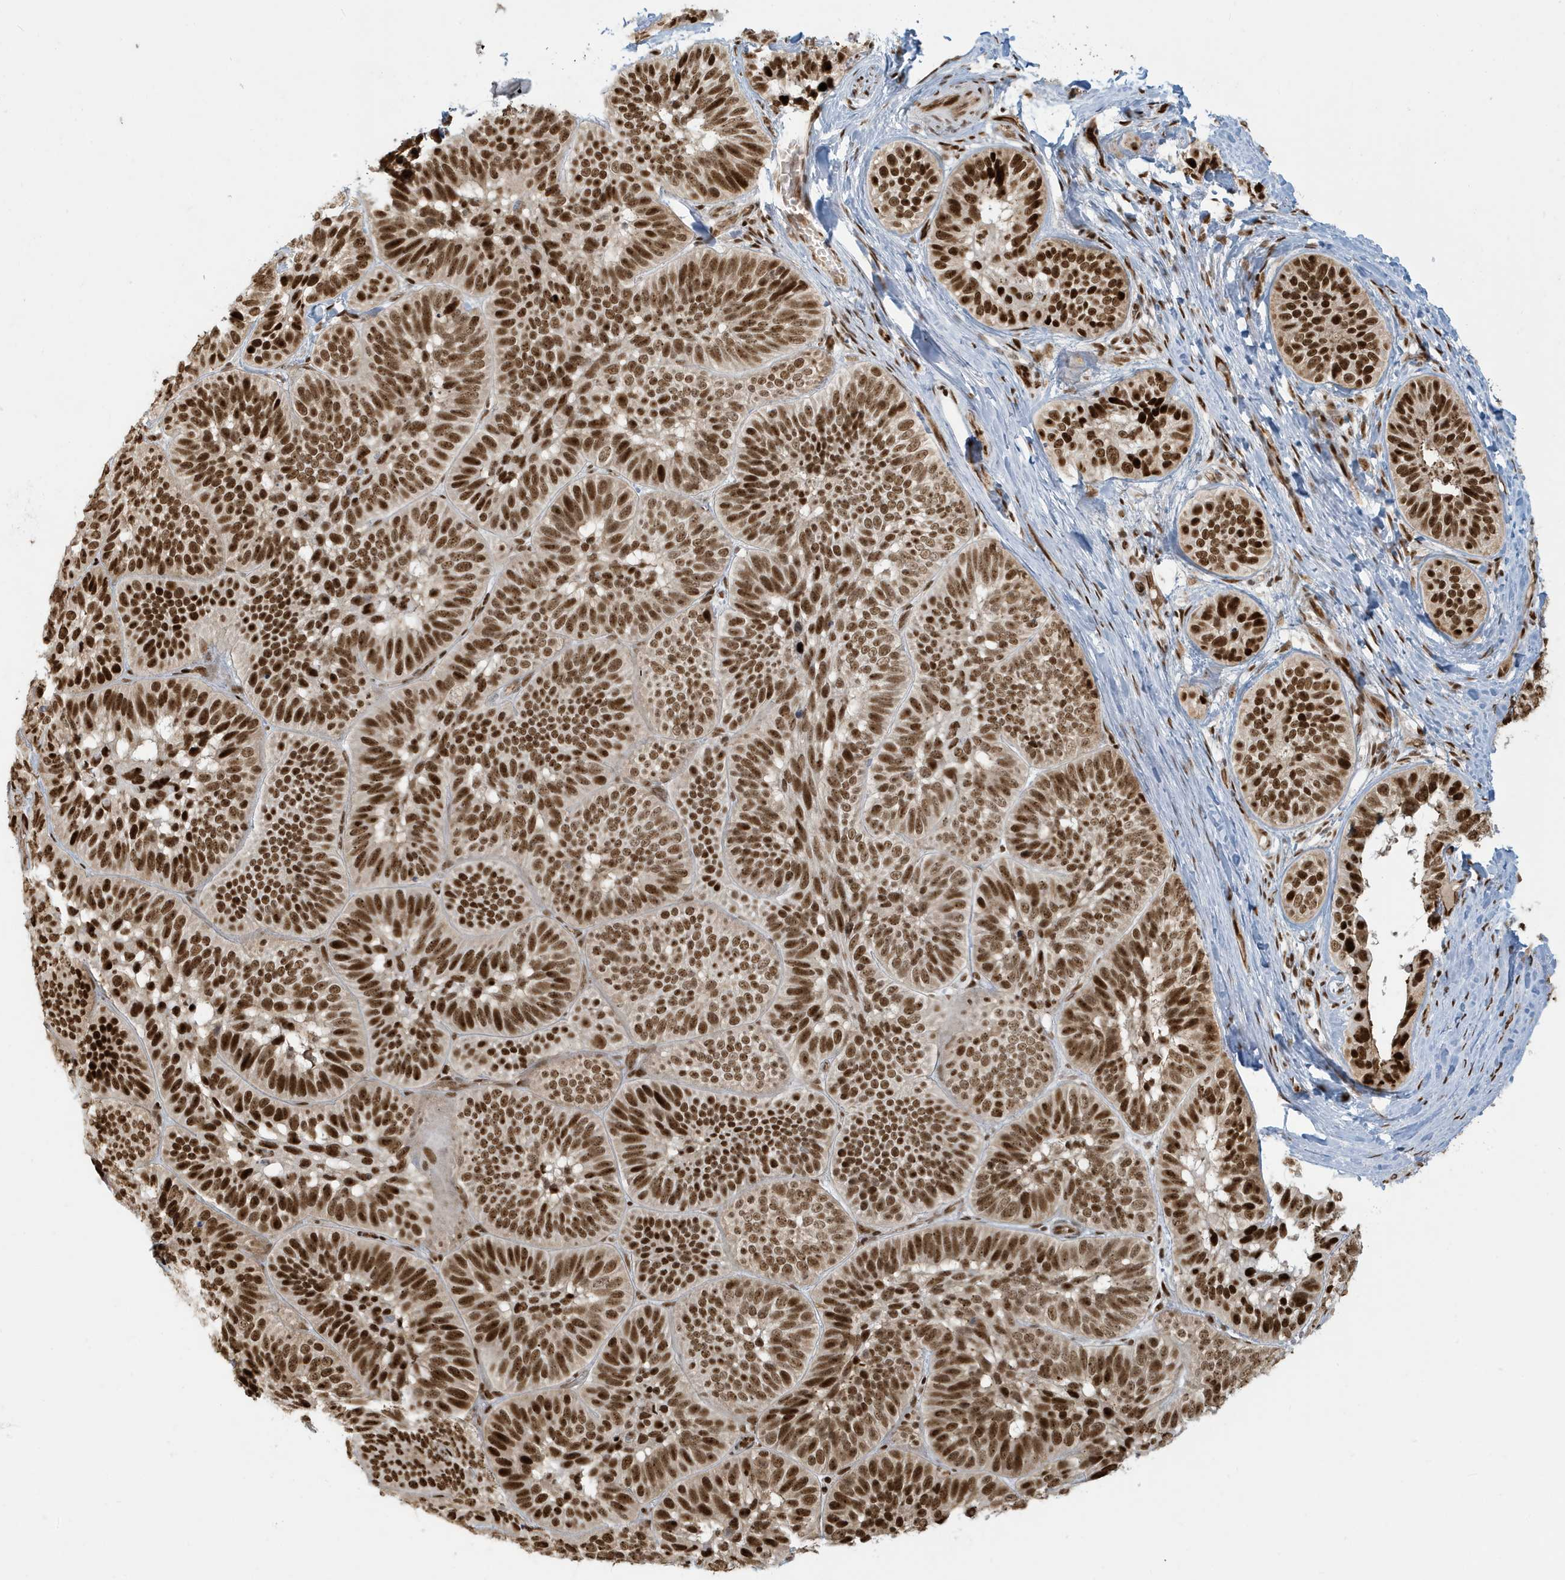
{"staining": {"intensity": "strong", "quantity": ">75%", "location": "nuclear"}, "tissue": "skin cancer", "cell_type": "Tumor cells", "image_type": "cancer", "snomed": [{"axis": "morphology", "description": "Basal cell carcinoma"}, {"axis": "topography", "description": "Skin"}], "caption": "There is high levels of strong nuclear staining in tumor cells of skin basal cell carcinoma, as demonstrated by immunohistochemical staining (brown color).", "gene": "CKS2", "patient": {"sex": "male", "age": 62}}